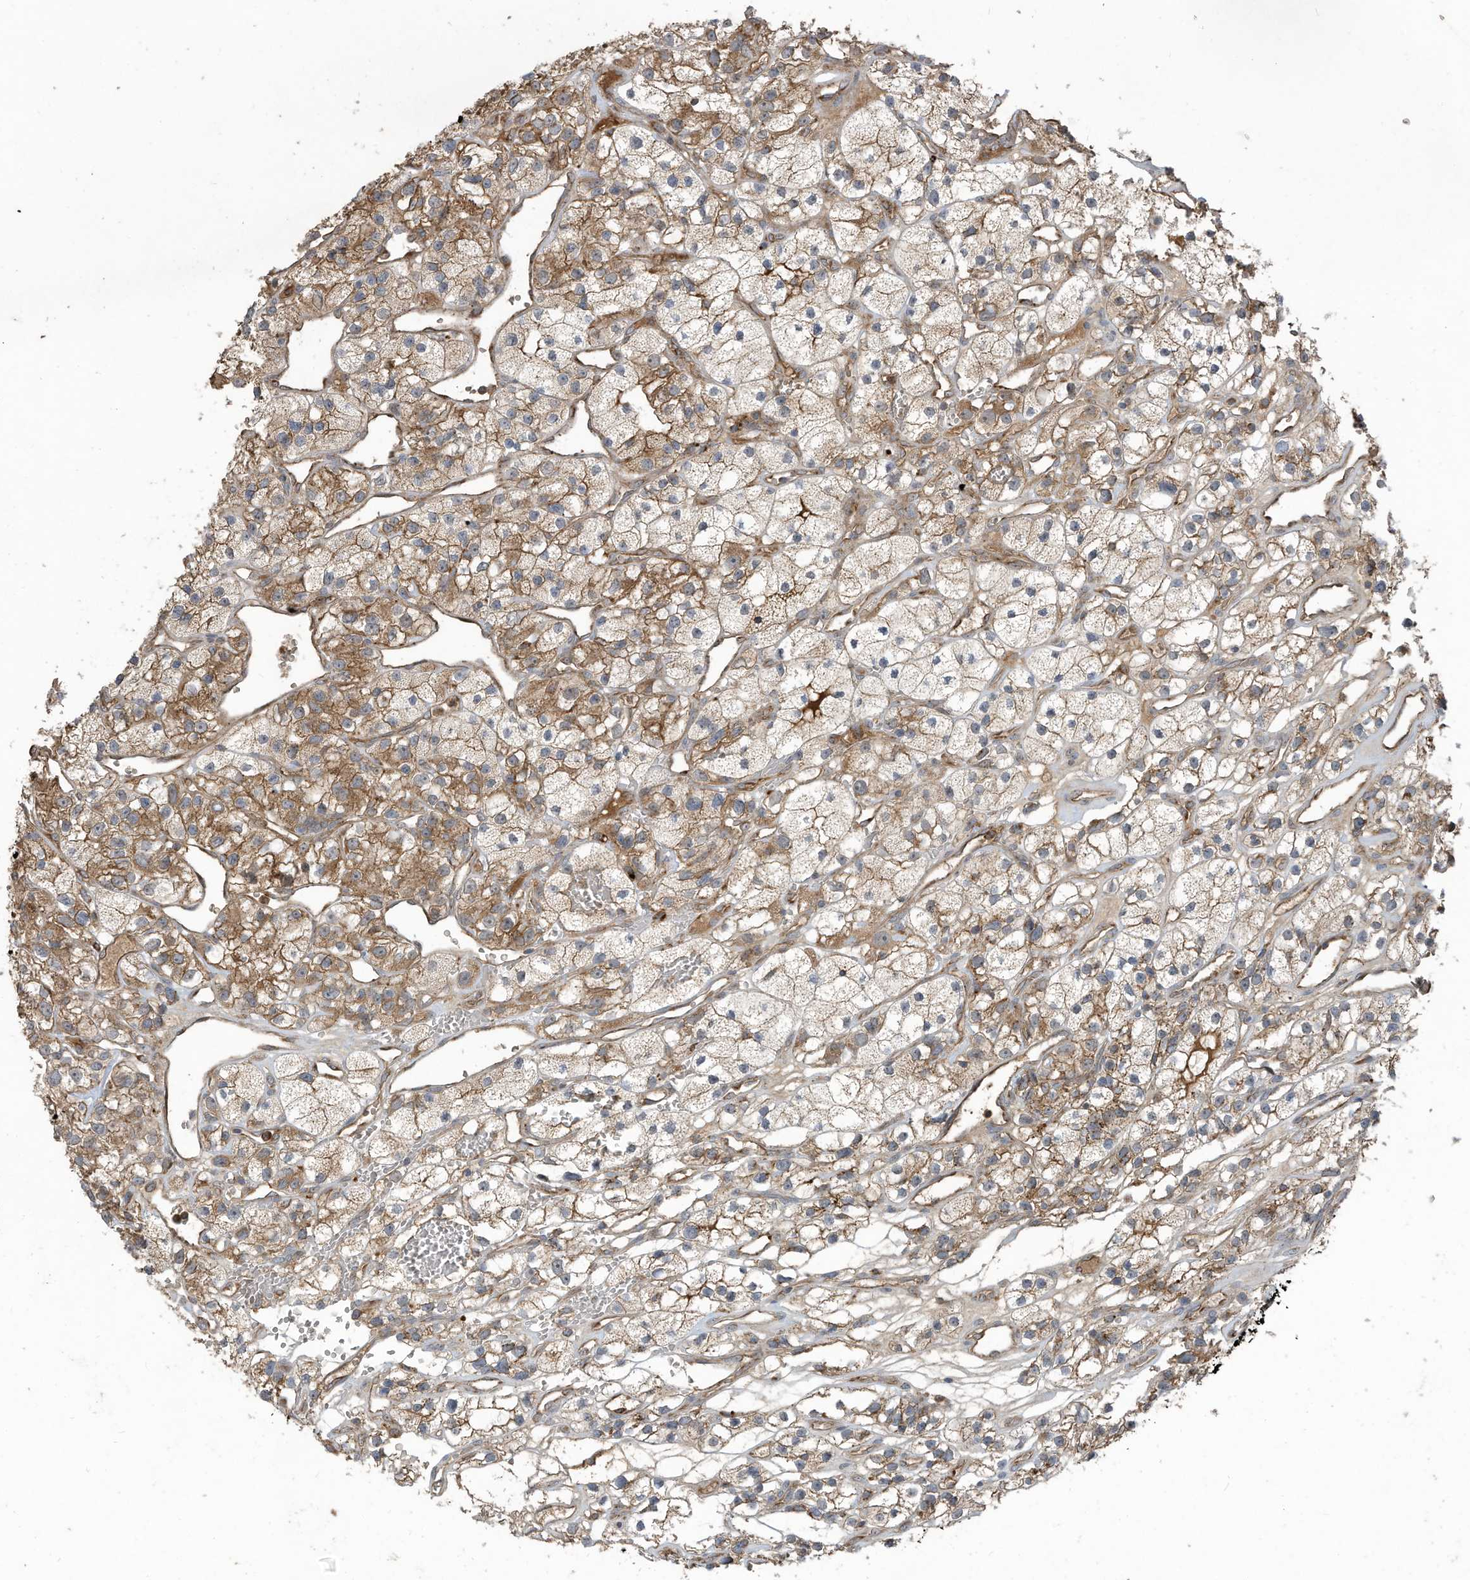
{"staining": {"intensity": "moderate", "quantity": ">75%", "location": "cytoplasmic/membranous"}, "tissue": "renal cancer", "cell_type": "Tumor cells", "image_type": "cancer", "snomed": [{"axis": "morphology", "description": "Adenocarcinoma, NOS"}, {"axis": "topography", "description": "Kidney"}], "caption": "Protein staining of renal cancer tissue reveals moderate cytoplasmic/membranous expression in approximately >75% of tumor cells.", "gene": "C2orf74", "patient": {"sex": "female", "age": 57}}